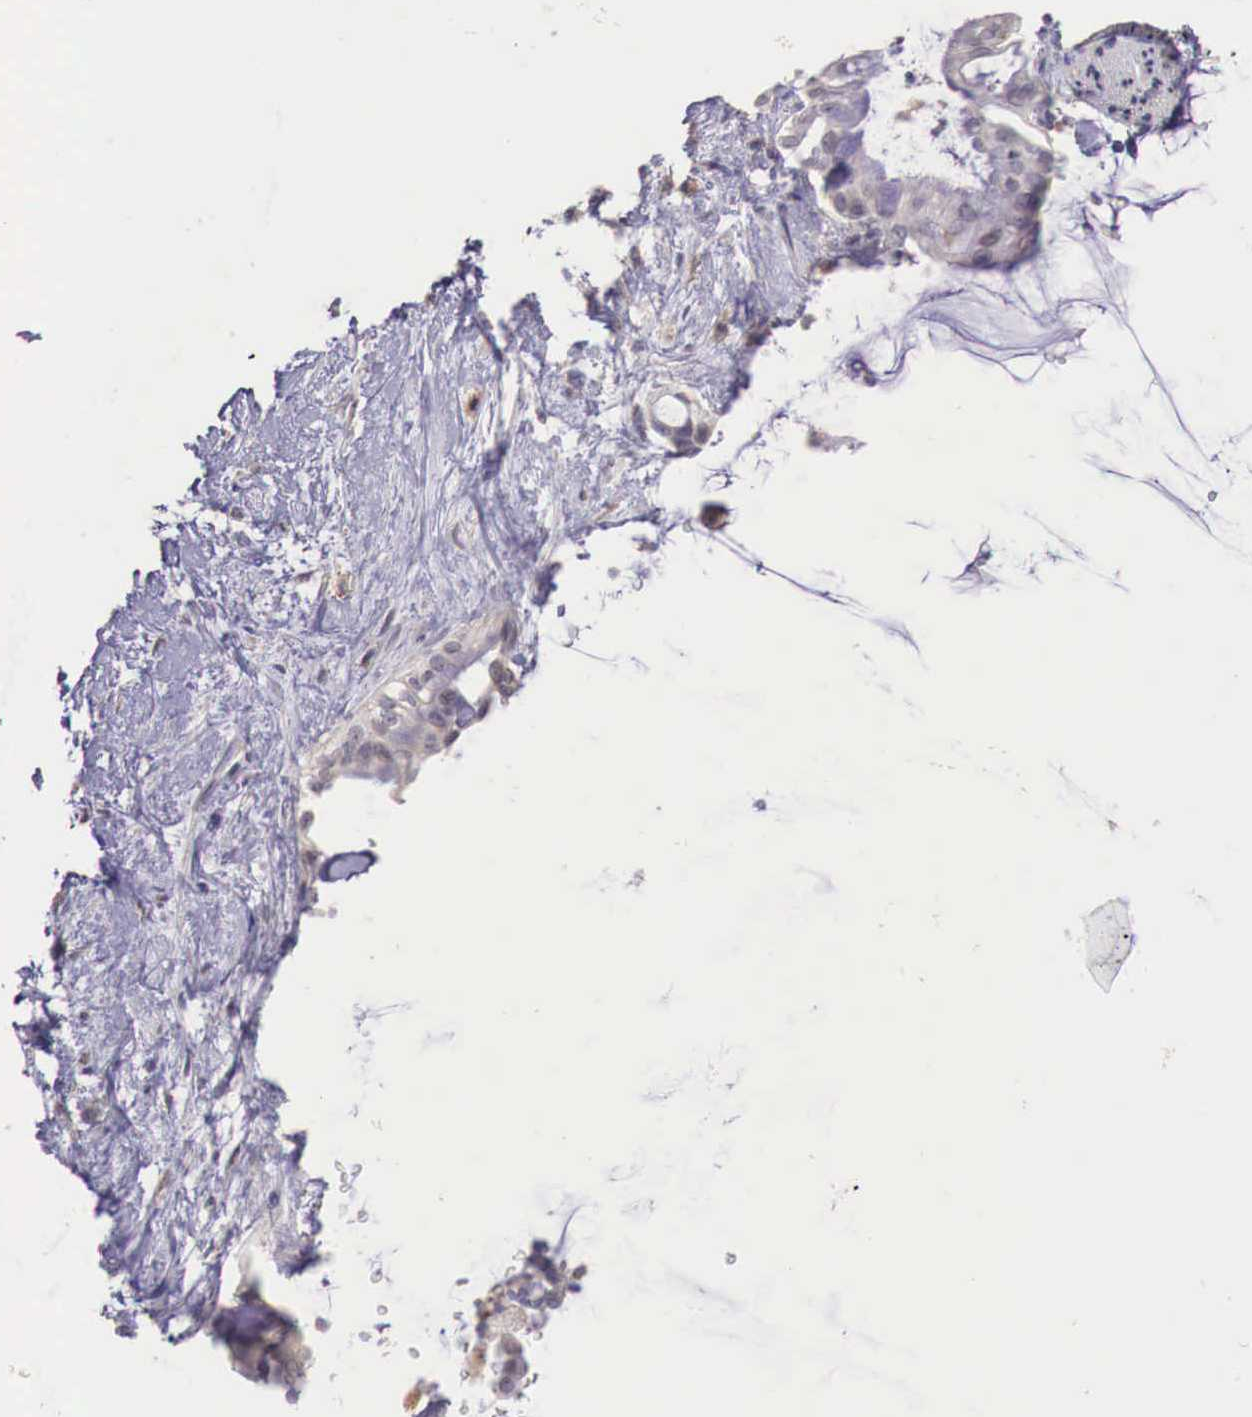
{"staining": {"intensity": "weak", "quantity": "<25%", "location": "cytoplasmic/membranous"}, "tissue": "pancreatic cancer", "cell_type": "Tumor cells", "image_type": "cancer", "snomed": [{"axis": "morphology", "description": "Adenocarcinoma, NOS"}, {"axis": "topography", "description": "Pancreas"}], "caption": "An immunohistochemistry image of pancreatic cancer (adenocarcinoma) is shown. There is no staining in tumor cells of pancreatic cancer (adenocarcinoma).", "gene": "CHRDL1", "patient": {"sex": "female", "age": 70}}